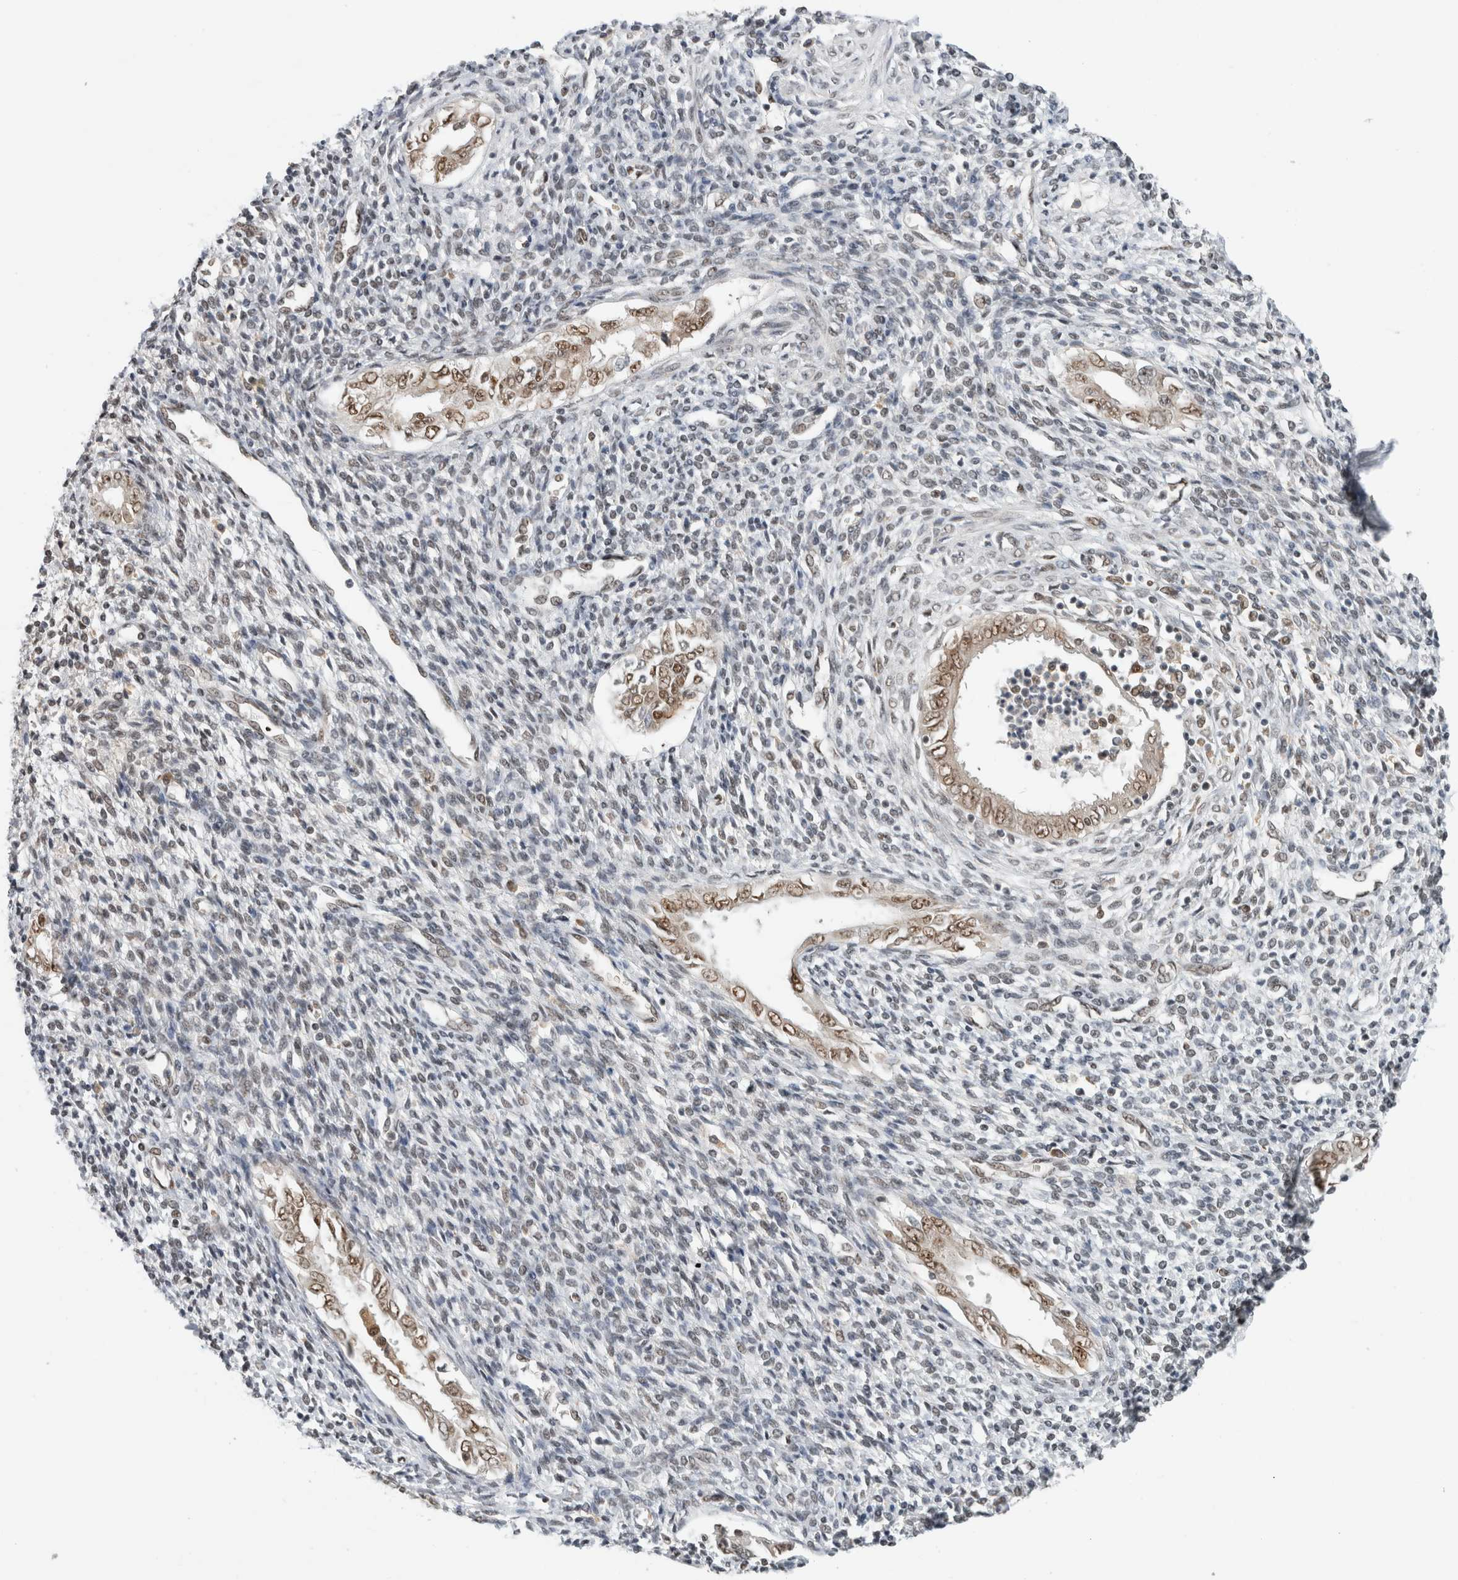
{"staining": {"intensity": "weak", "quantity": "25%-75%", "location": "nuclear"}, "tissue": "endometrium", "cell_type": "Cells in endometrial stroma", "image_type": "normal", "snomed": [{"axis": "morphology", "description": "Normal tissue, NOS"}, {"axis": "topography", "description": "Endometrium"}], "caption": "About 25%-75% of cells in endometrial stroma in benign endometrium reveal weak nuclear protein positivity as visualized by brown immunohistochemical staining.", "gene": "NCAPG2", "patient": {"sex": "female", "age": 66}}